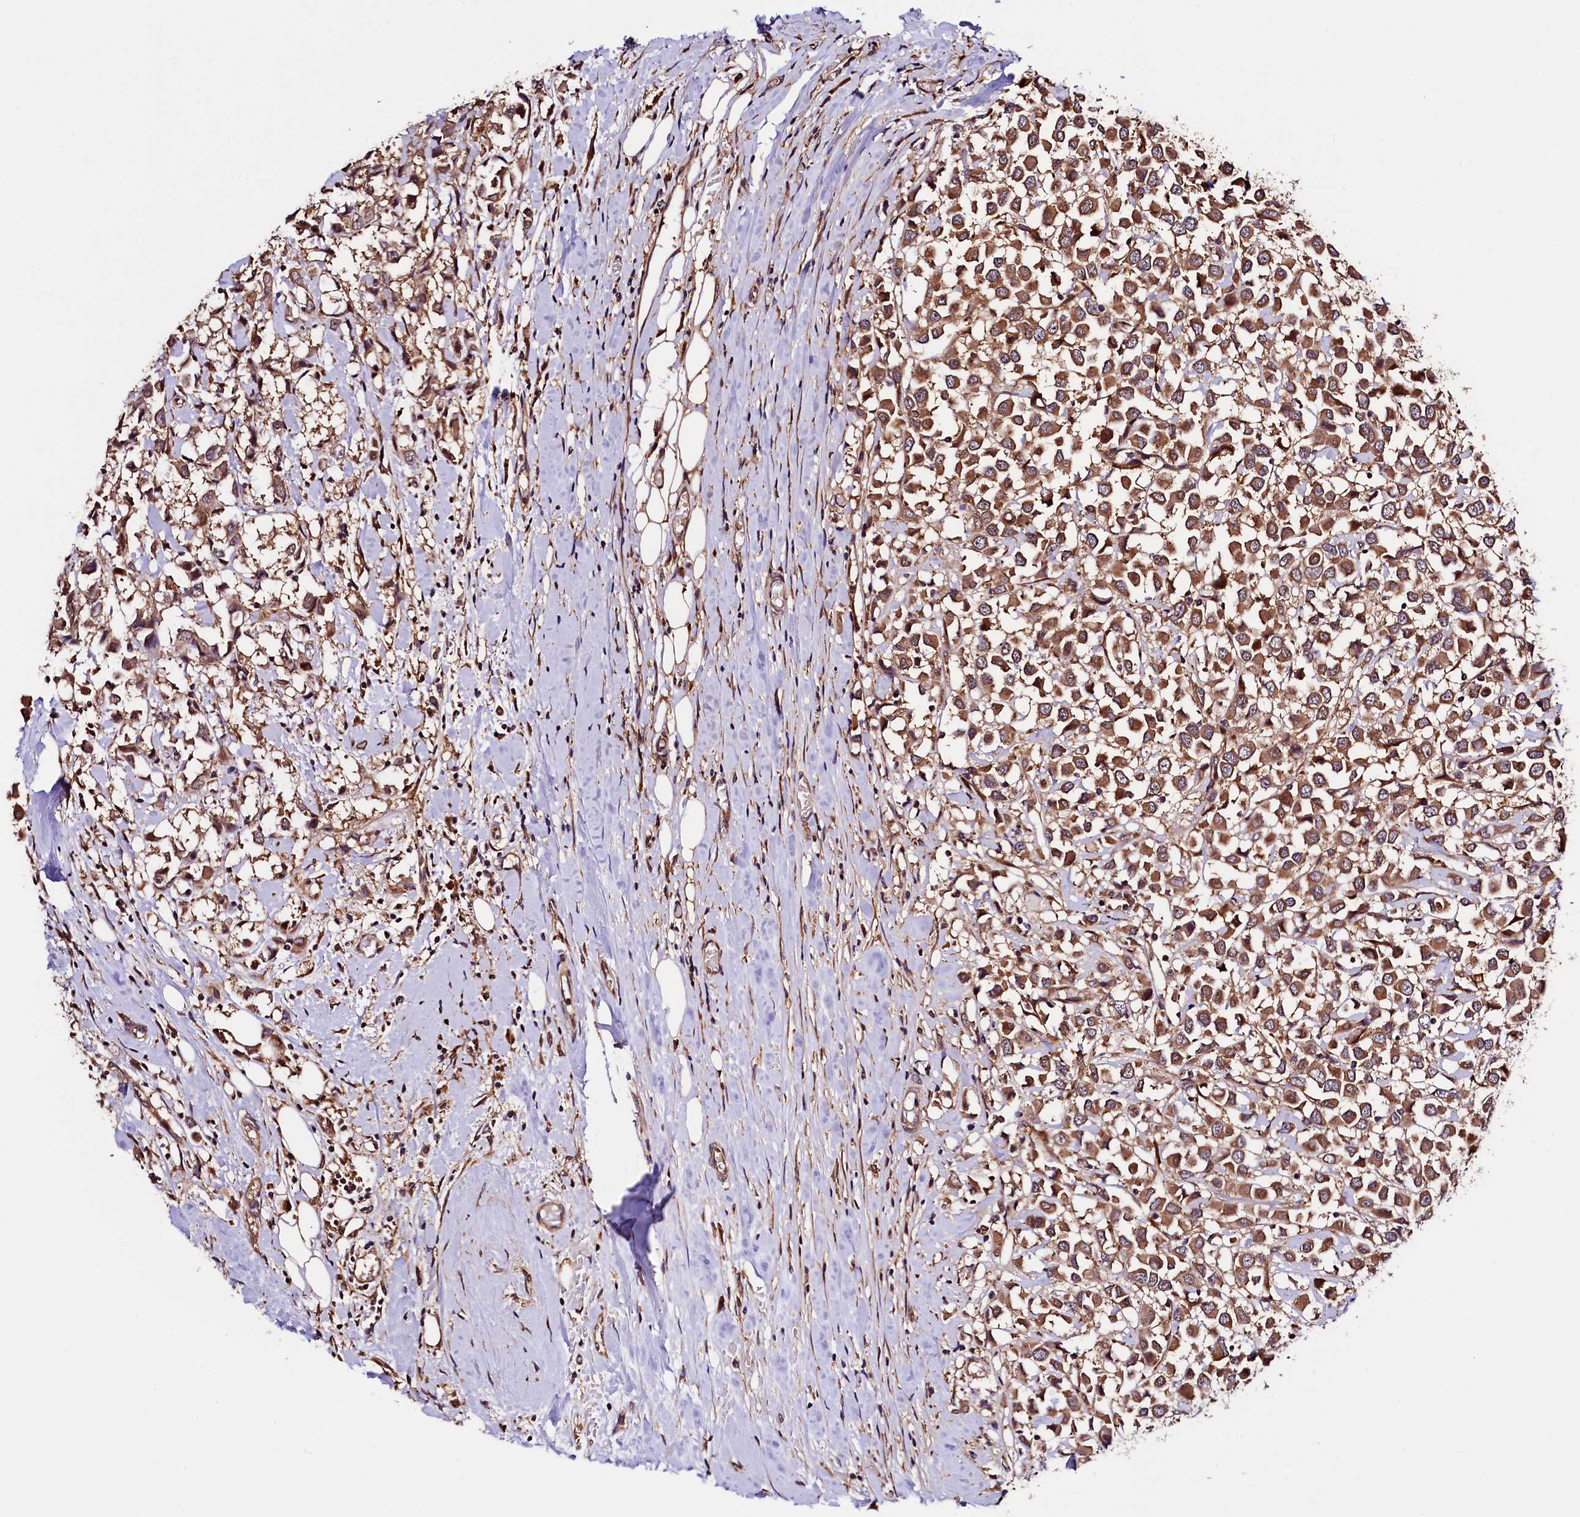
{"staining": {"intensity": "moderate", "quantity": ">75%", "location": "cytoplasmic/membranous"}, "tissue": "breast cancer", "cell_type": "Tumor cells", "image_type": "cancer", "snomed": [{"axis": "morphology", "description": "Duct carcinoma"}, {"axis": "topography", "description": "Breast"}], "caption": "Immunohistochemistry histopathology image of human breast infiltrating ductal carcinoma stained for a protein (brown), which shows medium levels of moderate cytoplasmic/membranous positivity in about >75% of tumor cells.", "gene": "VPS35", "patient": {"sex": "female", "age": 61}}